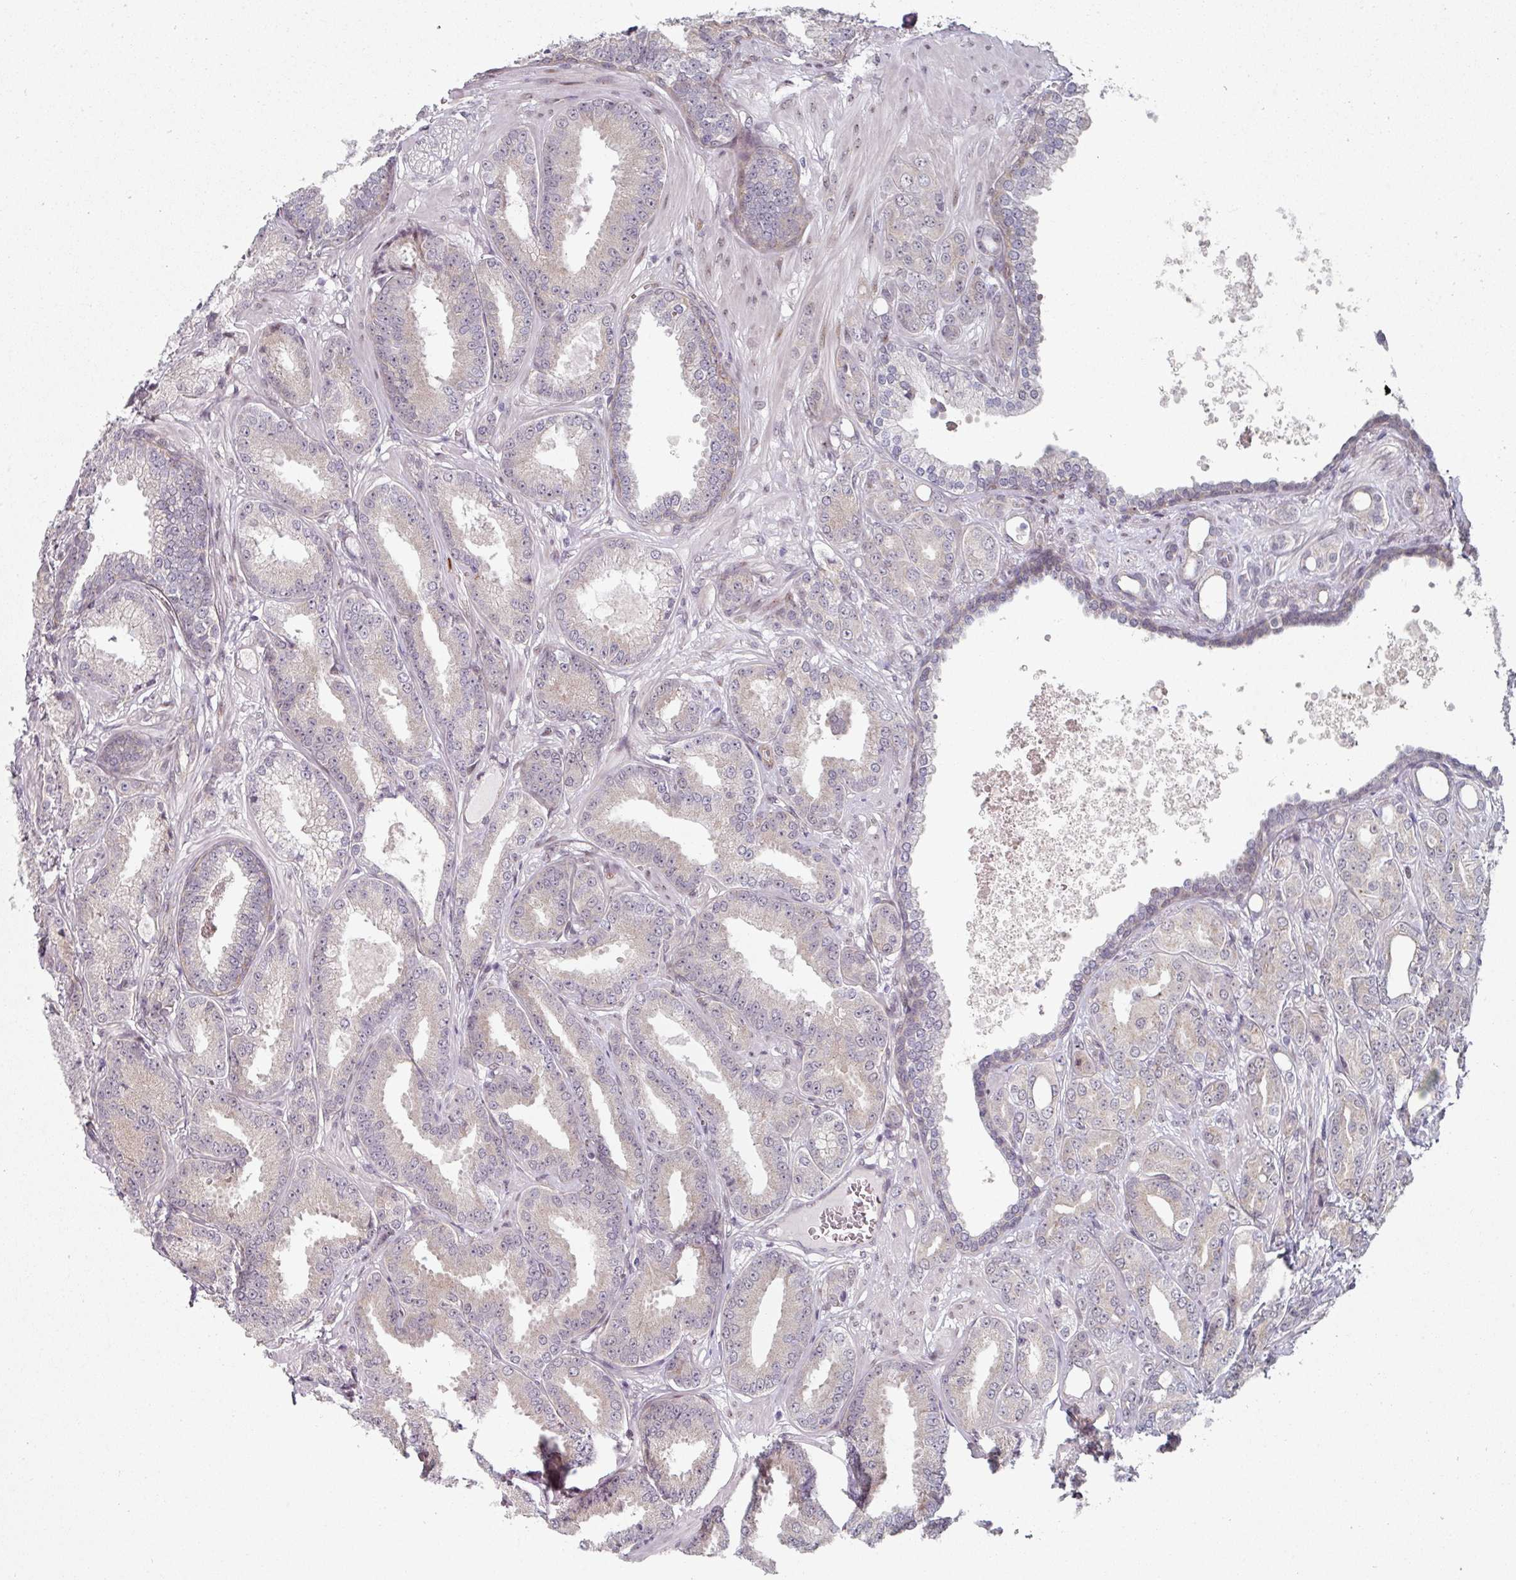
{"staining": {"intensity": "weak", "quantity": "<25%", "location": "cytoplasmic/membranous"}, "tissue": "prostate cancer", "cell_type": "Tumor cells", "image_type": "cancer", "snomed": [{"axis": "morphology", "description": "Adenocarcinoma, High grade"}, {"axis": "topography", "description": "Prostate"}], "caption": "Tumor cells are negative for protein expression in human high-grade adenocarcinoma (prostate).", "gene": "TMCC1", "patient": {"sex": "male", "age": 71}}